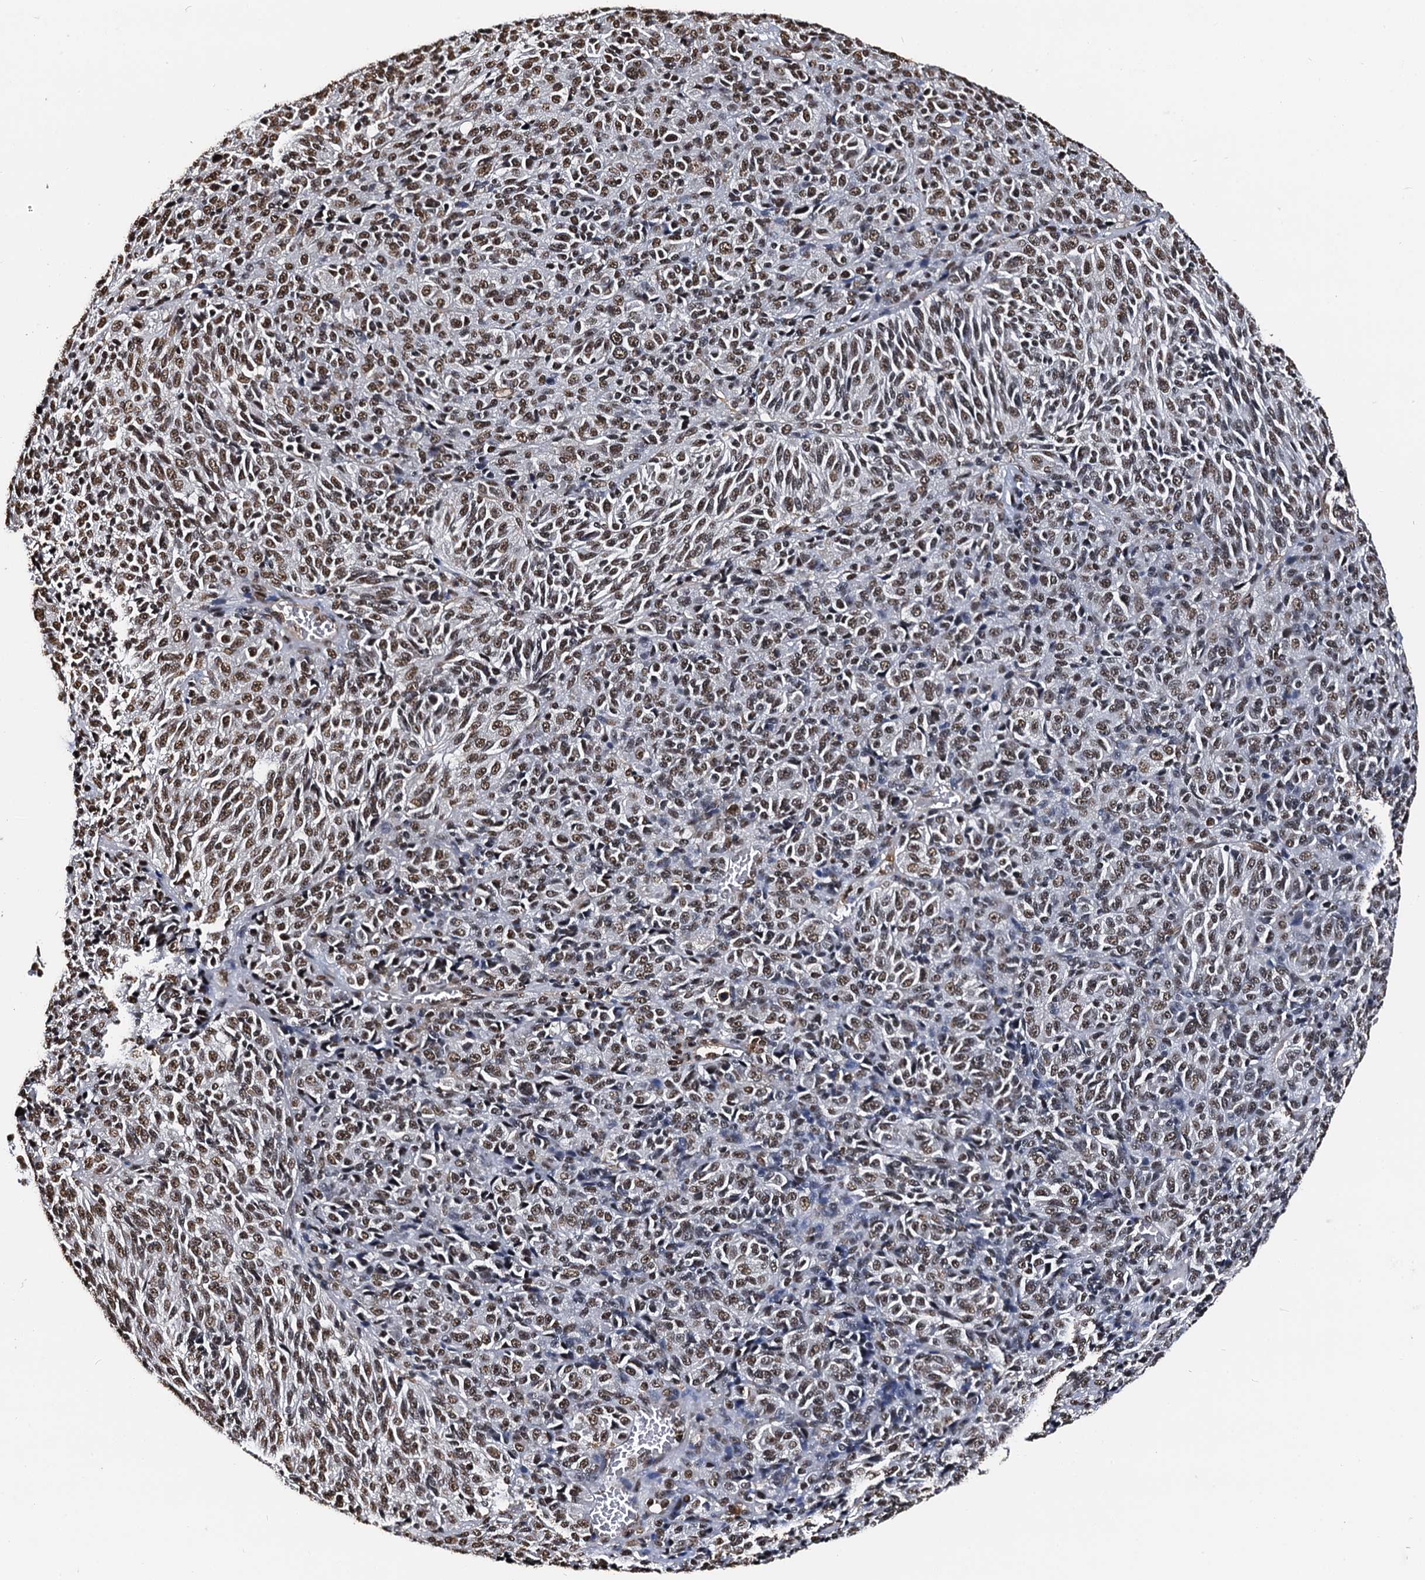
{"staining": {"intensity": "moderate", "quantity": "25%-75%", "location": "nuclear"}, "tissue": "melanoma", "cell_type": "Tumor cells", "image_type": "cancer", "snomed": [{"axis": "morphology", "description": "Malignant melanoma, Metastatic site"}, {"axis": "topography", "description": "Brain"}], "caption": "Immunohistochemistry (IHC) image of human melanoma stained for a protein (brown), which exhibits medium levels of moderate nuclear positivity in about 25%-75% of tumor cells.", "gene": "SNRPD2", "patient": {"sex": "female", "age": 56}}